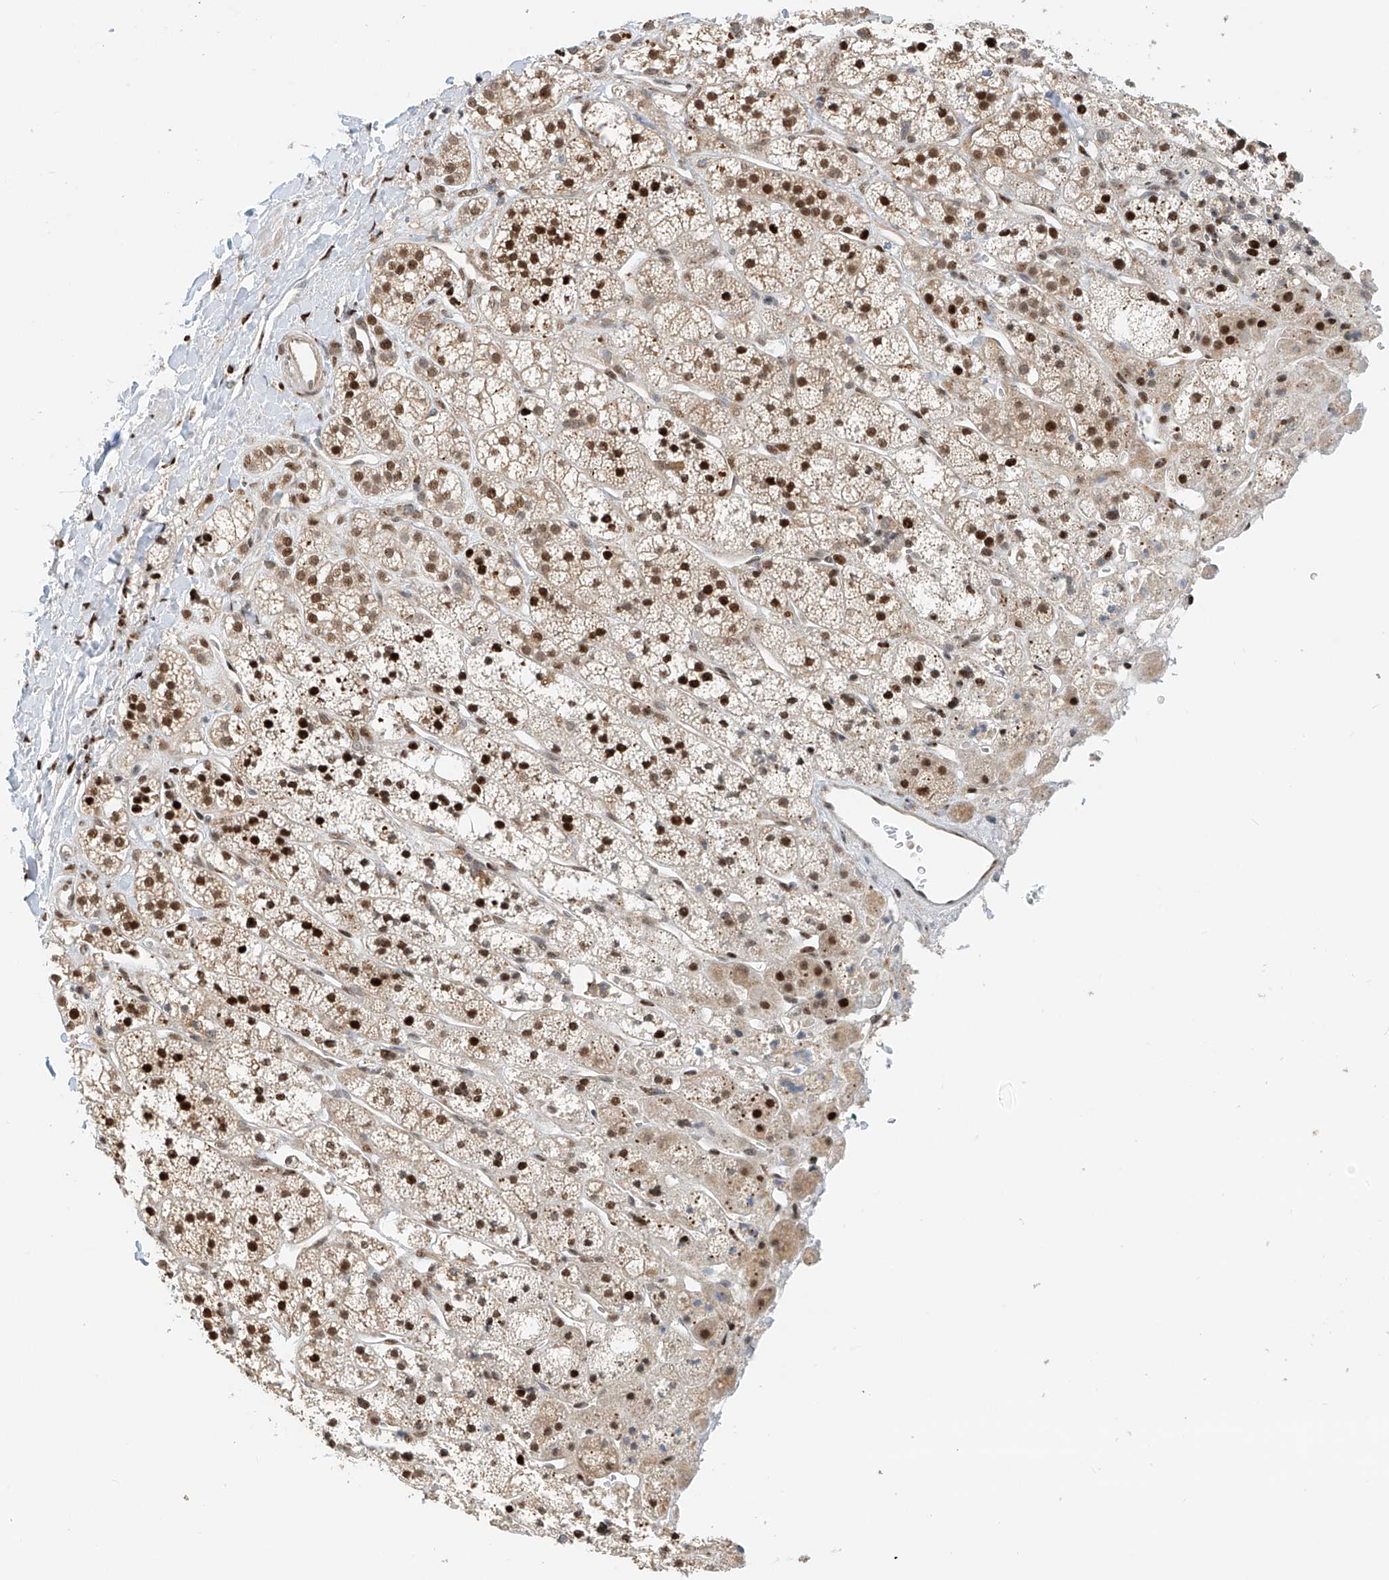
{"staining": {"intensity": "strong", "quantity": "25%-75%", "location": "nuclear"}, "tissue": "adrenal gland", "cell_type": "Glandular cells", "image_type": "normal", "snomed": [{"axis": "morphology", "description": "Normal tissue, NOS"}, {"axis": "topography", "description": "Adrenal gland"}], "caption": "Immunohistochemical staining of normal adrenal gland reveals high levels of strong nuclear expression in approximately 25%-75% of glandular cells.", "gene": "ZNF514", "patient": {"sex": "male", "age": 56}}